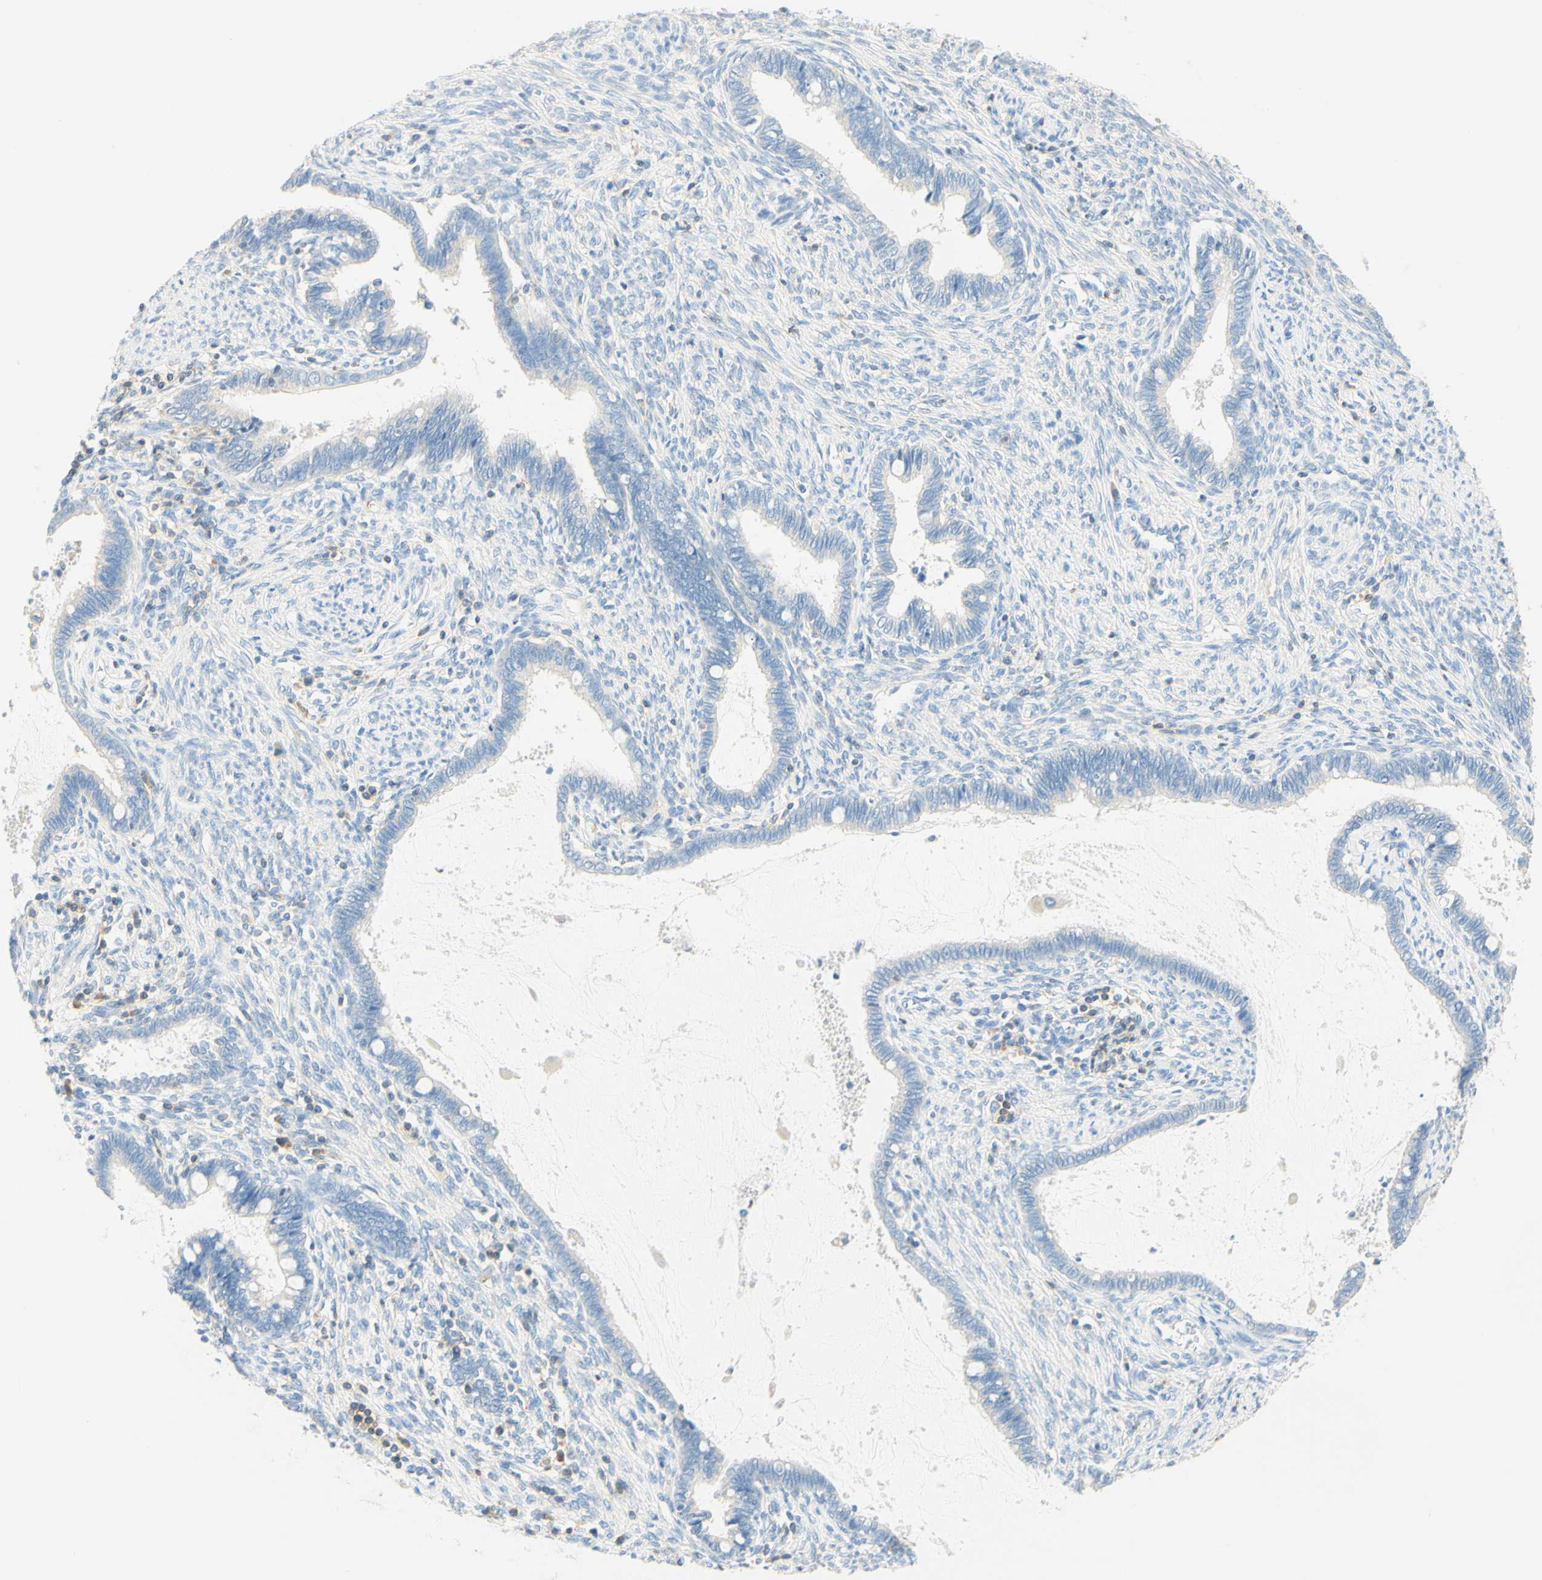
{"staining": {"intensity": "negative", "quantity": "none", "location": "none"}, "tissue": "cervical cancer", "cell_type": "Tumor cells", "image_type": "cancer", "snomed": [{"axis": "morphology", "description": "Adenocarcinoma, NOS"}, {"axis": "topography", "description": "Cervix"}], "caption": "An immunohistochemistry (IHC) histopathology image of cervical adenocarcinoma is shown. There is no staining in tumor cells of cervical adenocarcinoma.", "gene": "LAT", "patient": {"sex": "female", "age": 44}}